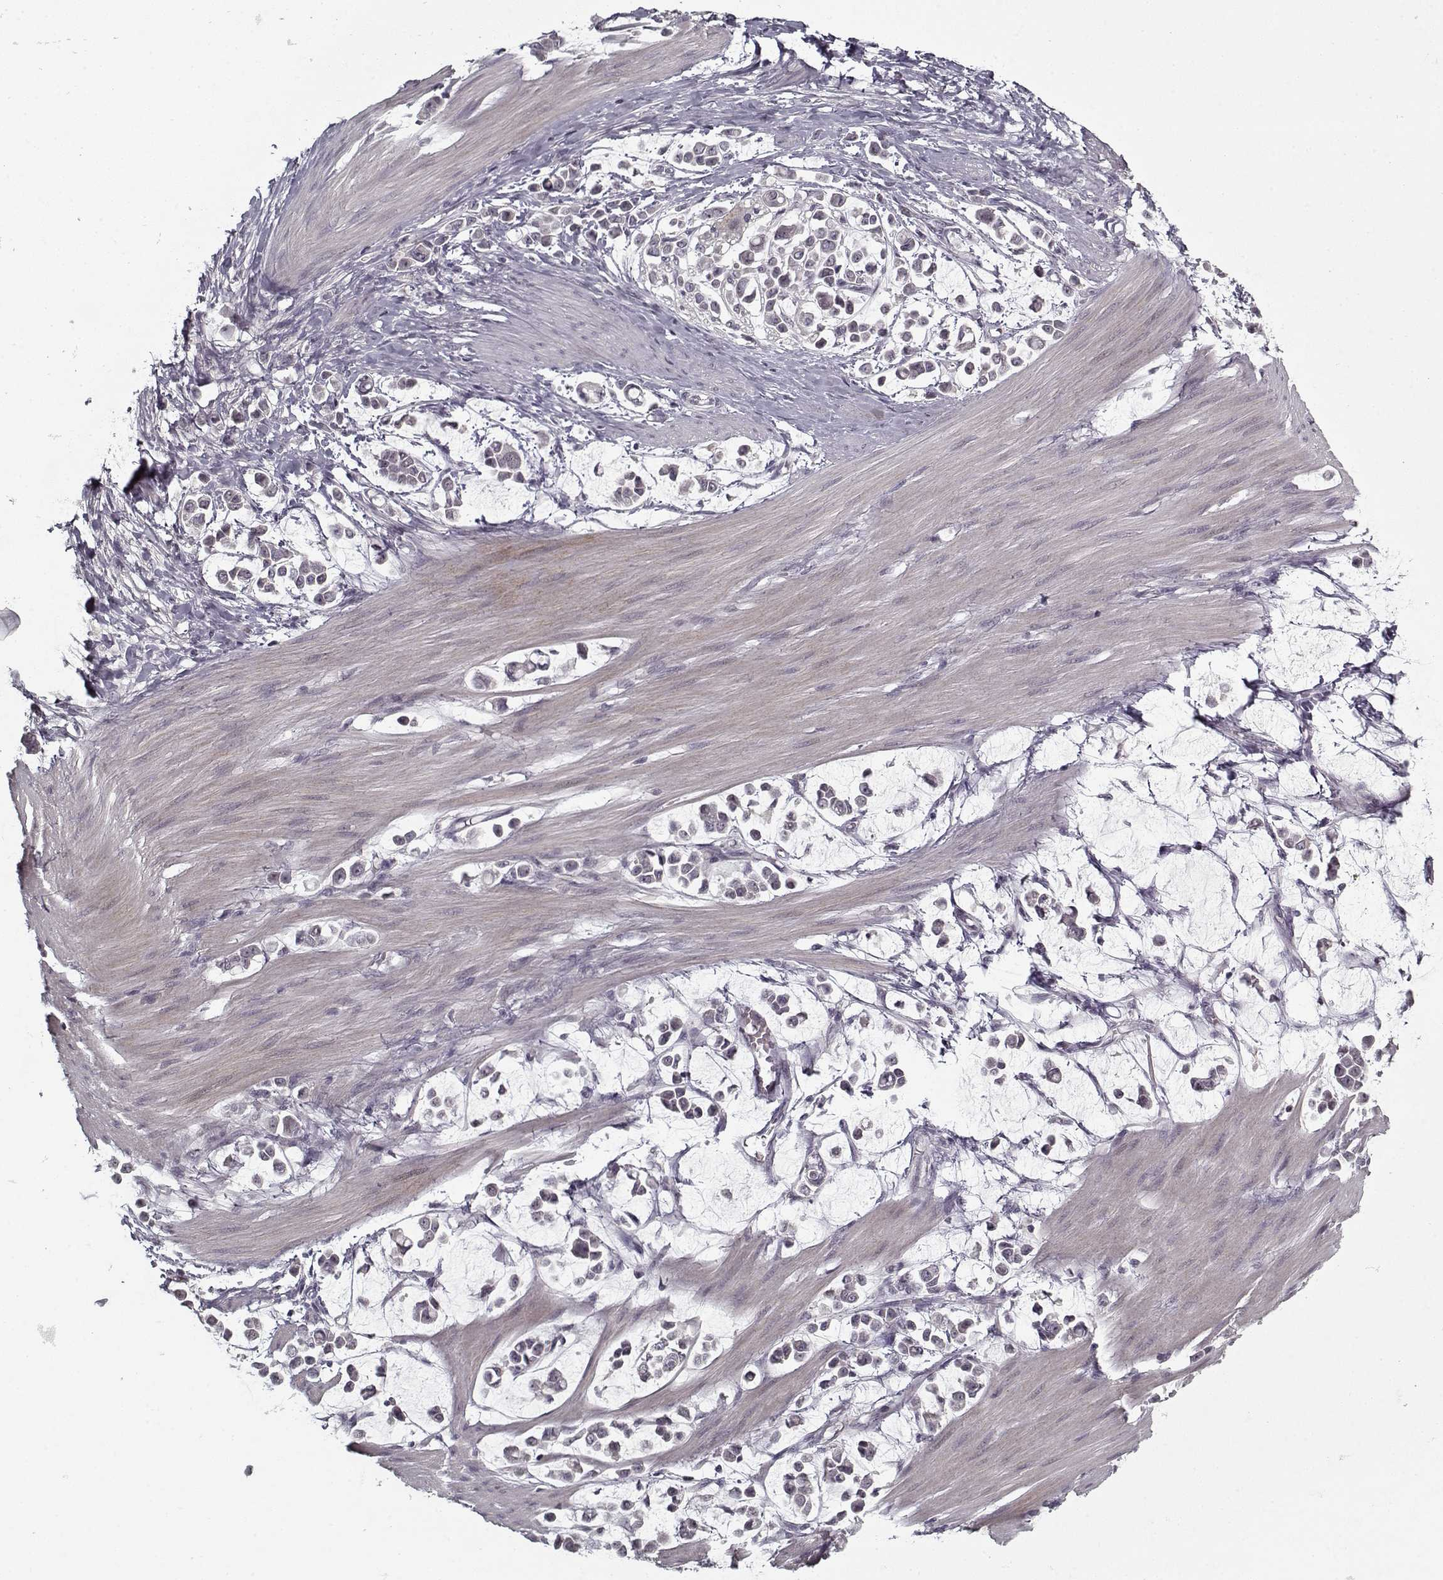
{"staining": {"intensity": "negative", "quantity": "none", "location": "none"}, "tissue": "stomach cancer", "cell_type": "Tumor cells", "image_type": "cancer", "snomed": [{"axis": "morphology", "description": "Adenocarcinoma, NOS"}, {"axis": "topography", "description": "Stomach"}], "caption": "Stomach cancer was stained to show a protein in brown. There is no significant staining in tumor cells.", "gene": "LAMA2", "patient": {"sex": "male", "age": 82}}